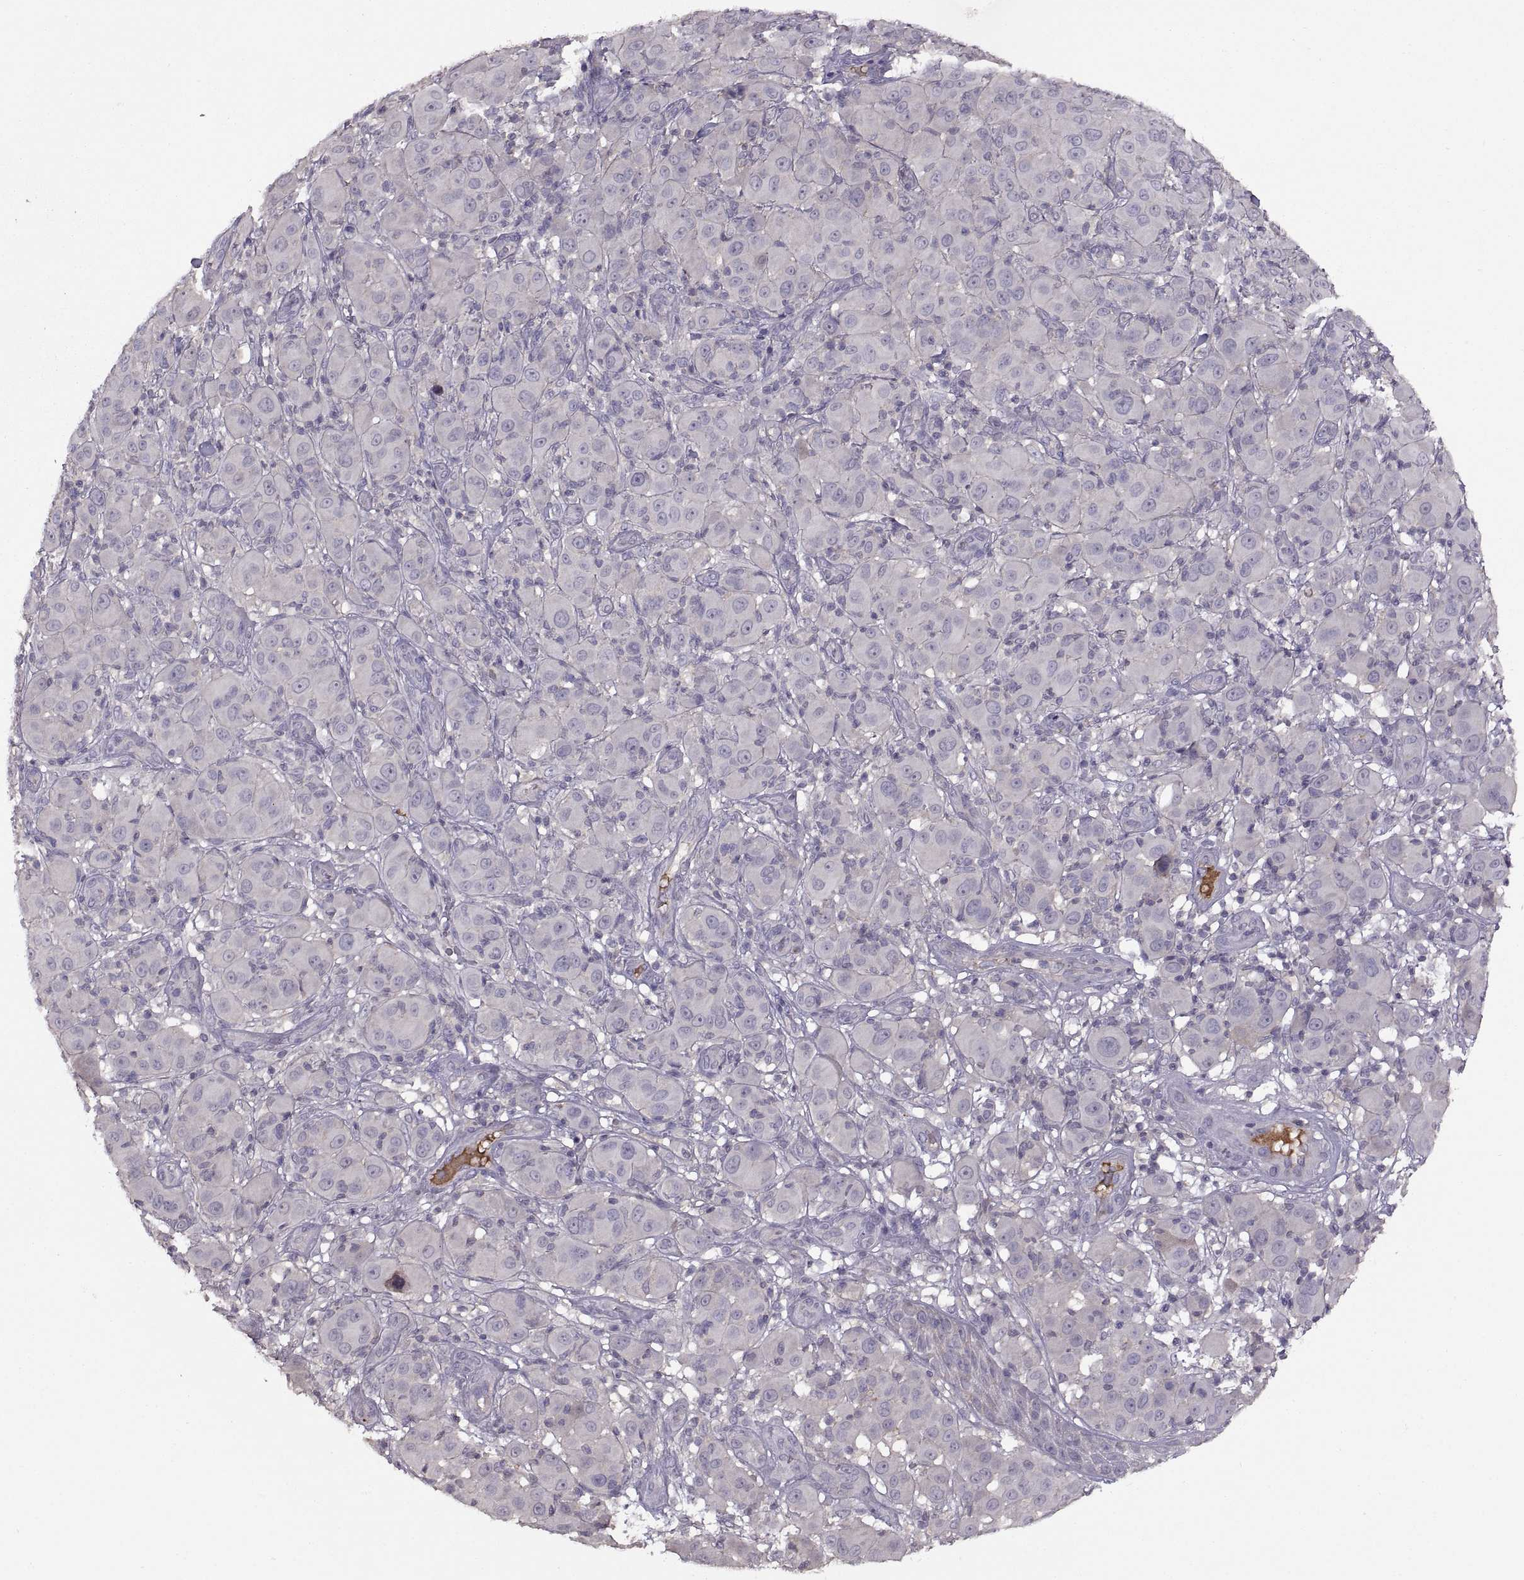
{"staining": {"intensity": "negative", "quantity": "none", "location": "none"}, "tissue": "melanoma", "cell_type": "Tumor cells", "image_type": "cancer", "snomed": [{"axis": "morphology", "description": "Malignant melanoma, NOS"}, {"axis": "topography", "description": "Skin"}], "caption": "DAB immunohistochemical staining of melanoma shows no significant expression in tumor cells.", "gene": "NMNAT2", "patient": {"sex": "female", "age": 87}}